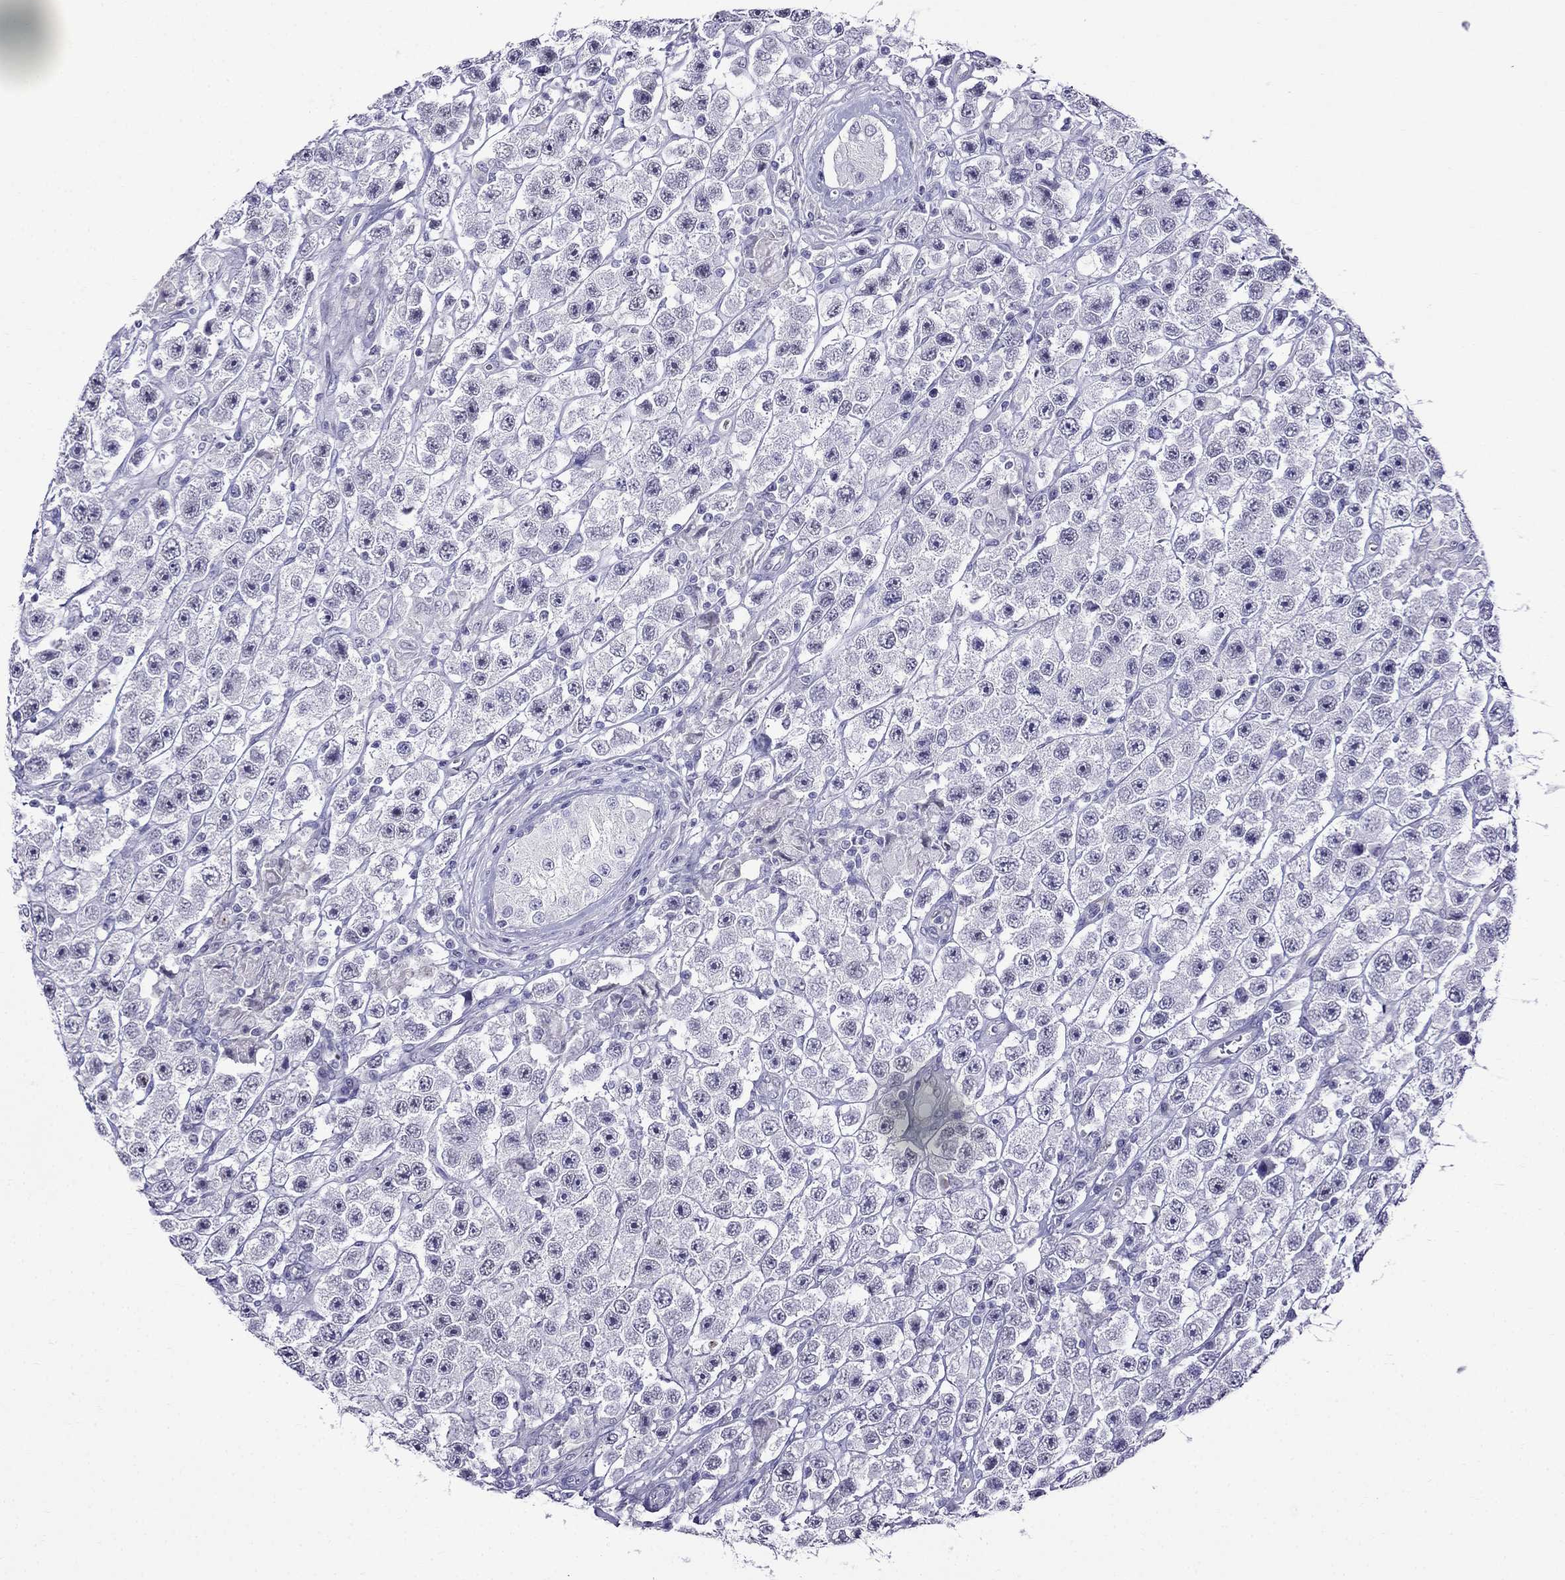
{"staining": {"intensity": "negative", "quantity": "none", "location": "none"}, "tissue": "testis cancer", "cell_type": "Tumor cells", "image_type": "cancer", "snomed": [{"axis": "morphology", "description": "Seminoma, NOS"}, {"axis": "topography", "description": "Testis"}], "caption": "Tumor cells show no significant protein staining in testis seminoma.", "gene": "MGP", "patient": {"sex": "male", "age": 45}}